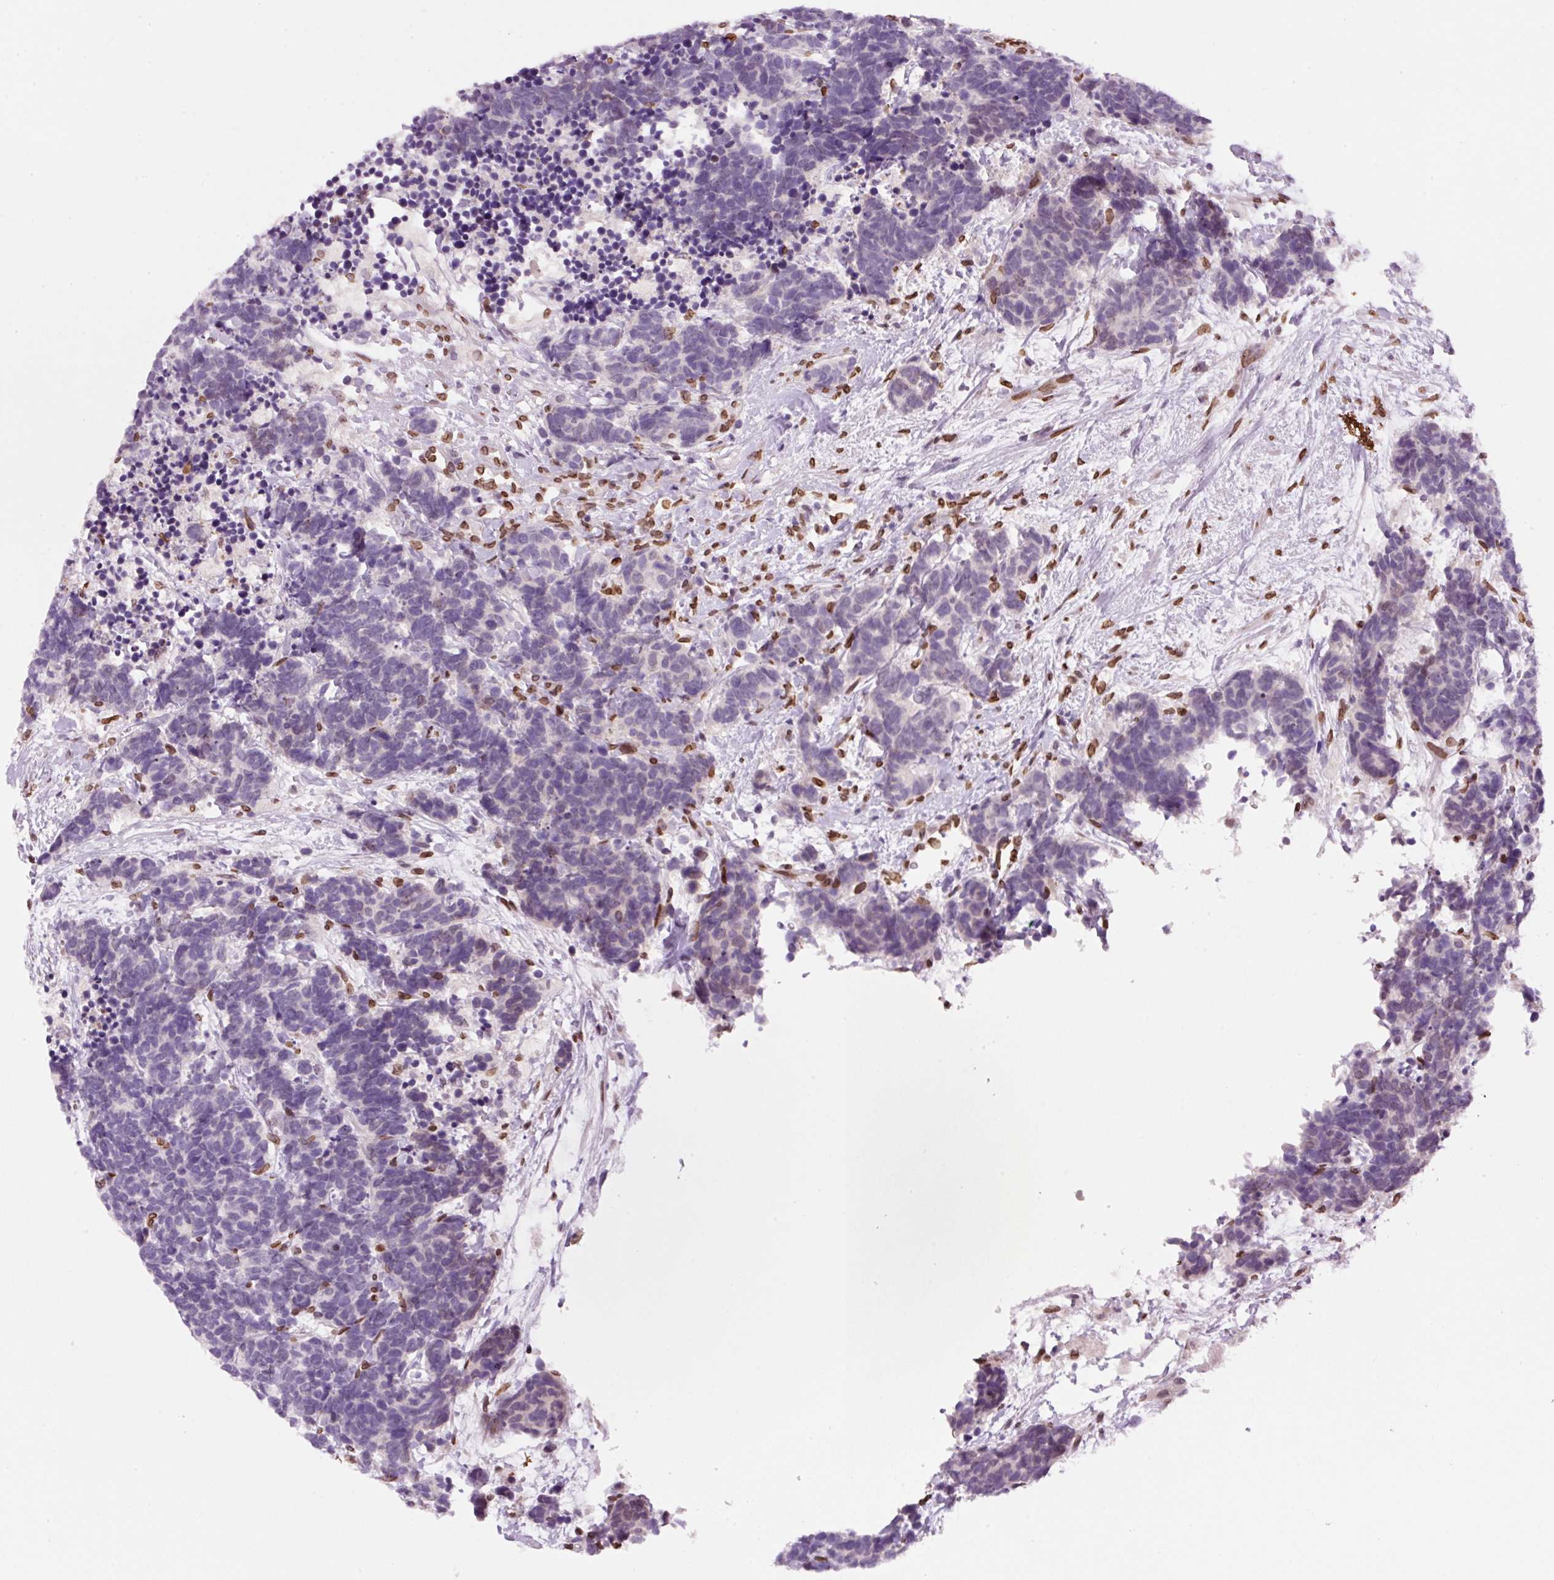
{"staining": {"intensity": "negative", "quantity": "none", "location": "none"}, "tissue": "carcinoid", "cell_type": "Tumor cells", "image_type": "cancer", "snomed": [{"axis": "morphology", "description": "Carcinoma, NOS"}, {"axis": "morphology", "description": "Carcinoid, malignant, NOS"}, {"axis": "topography", "description": "Prostate"}], "caption": "Immunohistochemistry of human carcinoma reveals no staining in tumor cells.", "gene": "ZNF224", "patient": {"sex": "male", "age": 57}}